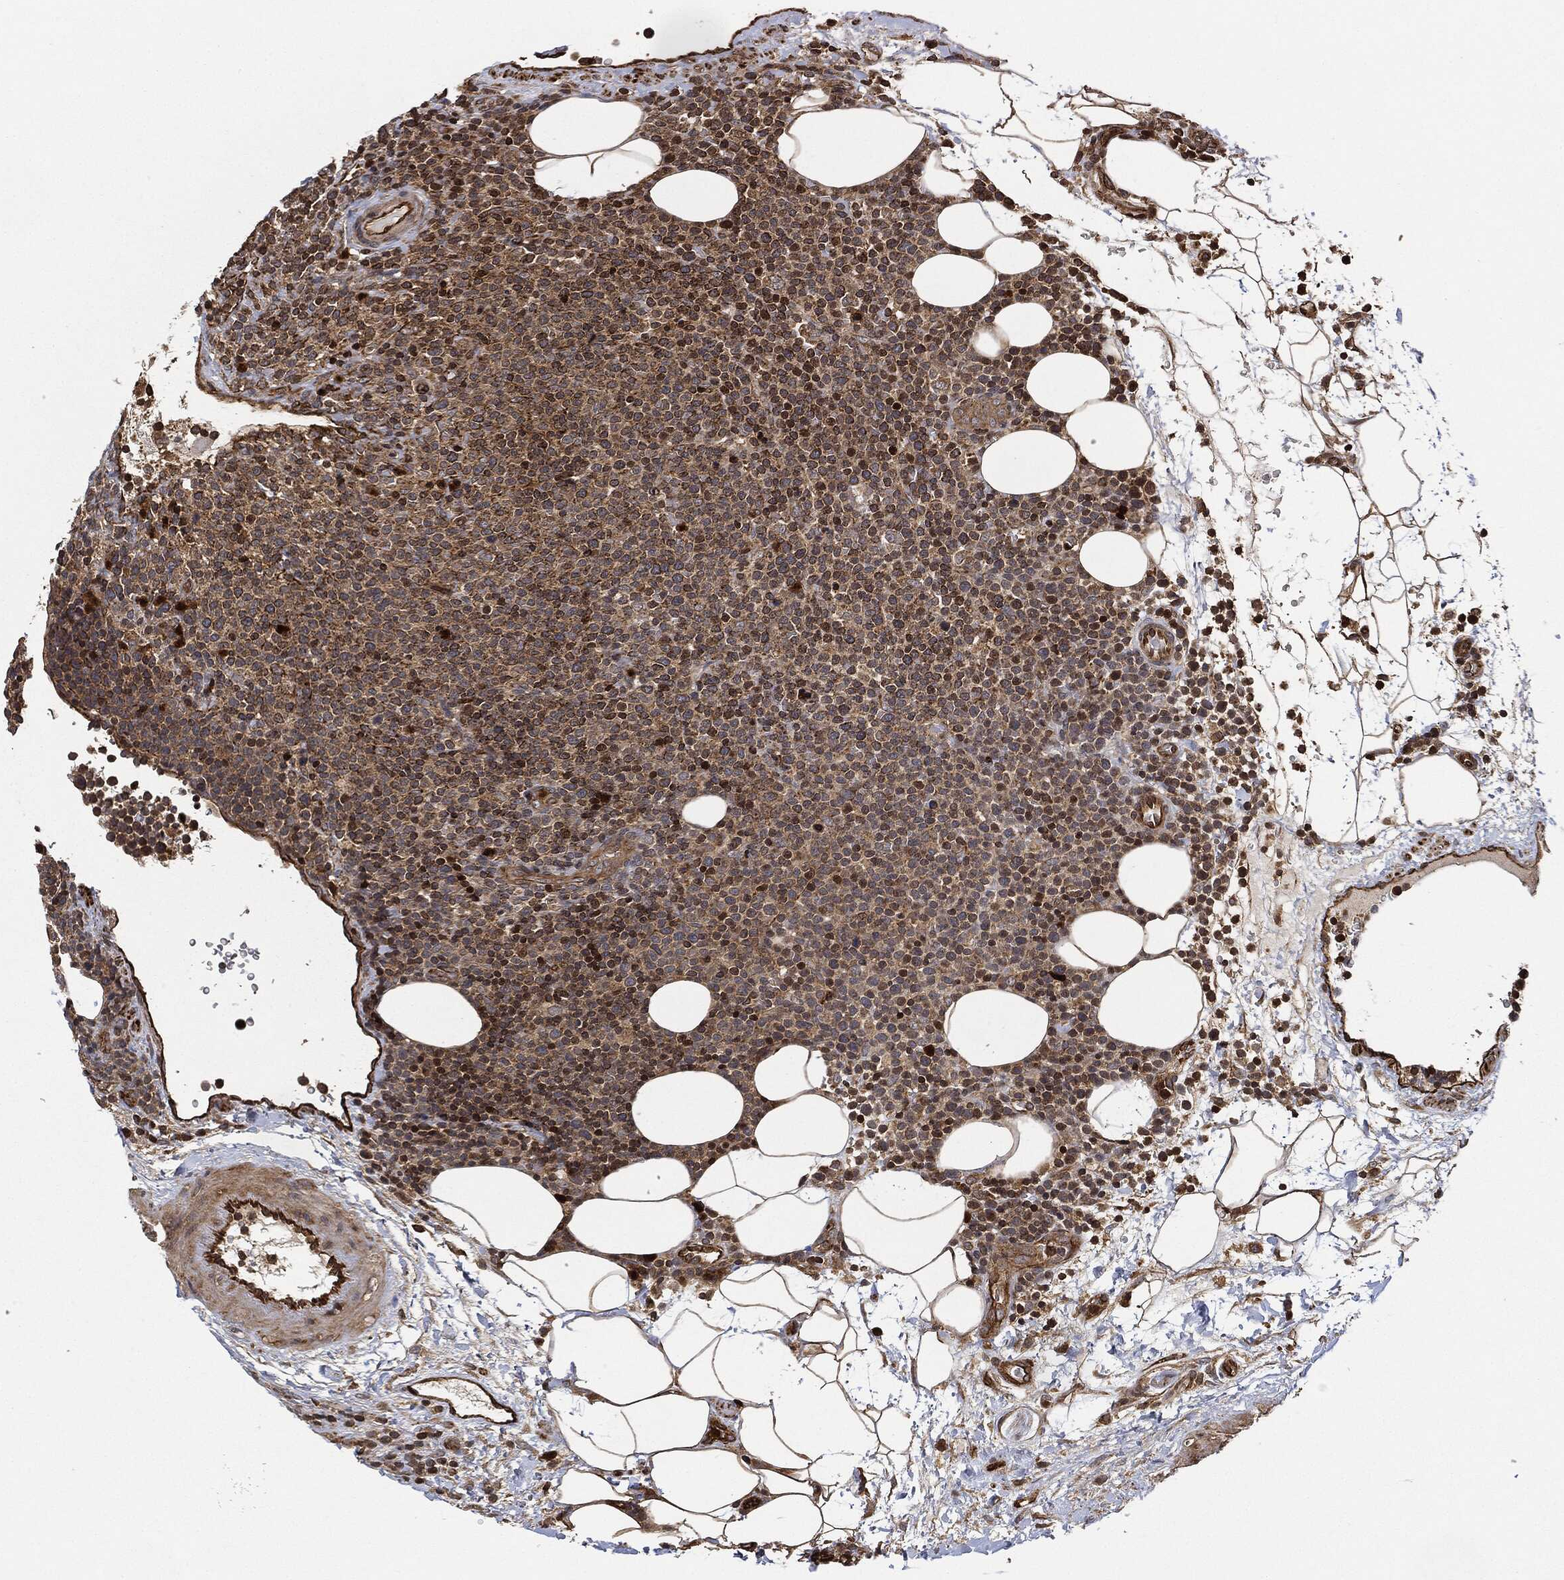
{"staining": {"intensity": "strong", "quantity": "25%-75%", "location": "nuclear"}, "tissue": "lymphoma", "cell_type": "Tumor cells", "image_type": "cancer", "snomed": [{"axis": "morphology", "description": "Malignant lymphoma, non-Hodgkin's type, High grade"}, {"axis": "topography", "description": "Lymph node"}], "caption": "Protein positivity by immunohistochemistry displays strong nuclear positivity in approximately 25%-75% of tumor cells in malignant lymphoma, non-Hodgkin's type (high-grade). (Stains: DAB in brown, nuclei in blue, Microscopy: brightfield microscopy at high magnification).", "gene": "MAP3K3", "patient": {"sex": "male", "age": 61}}